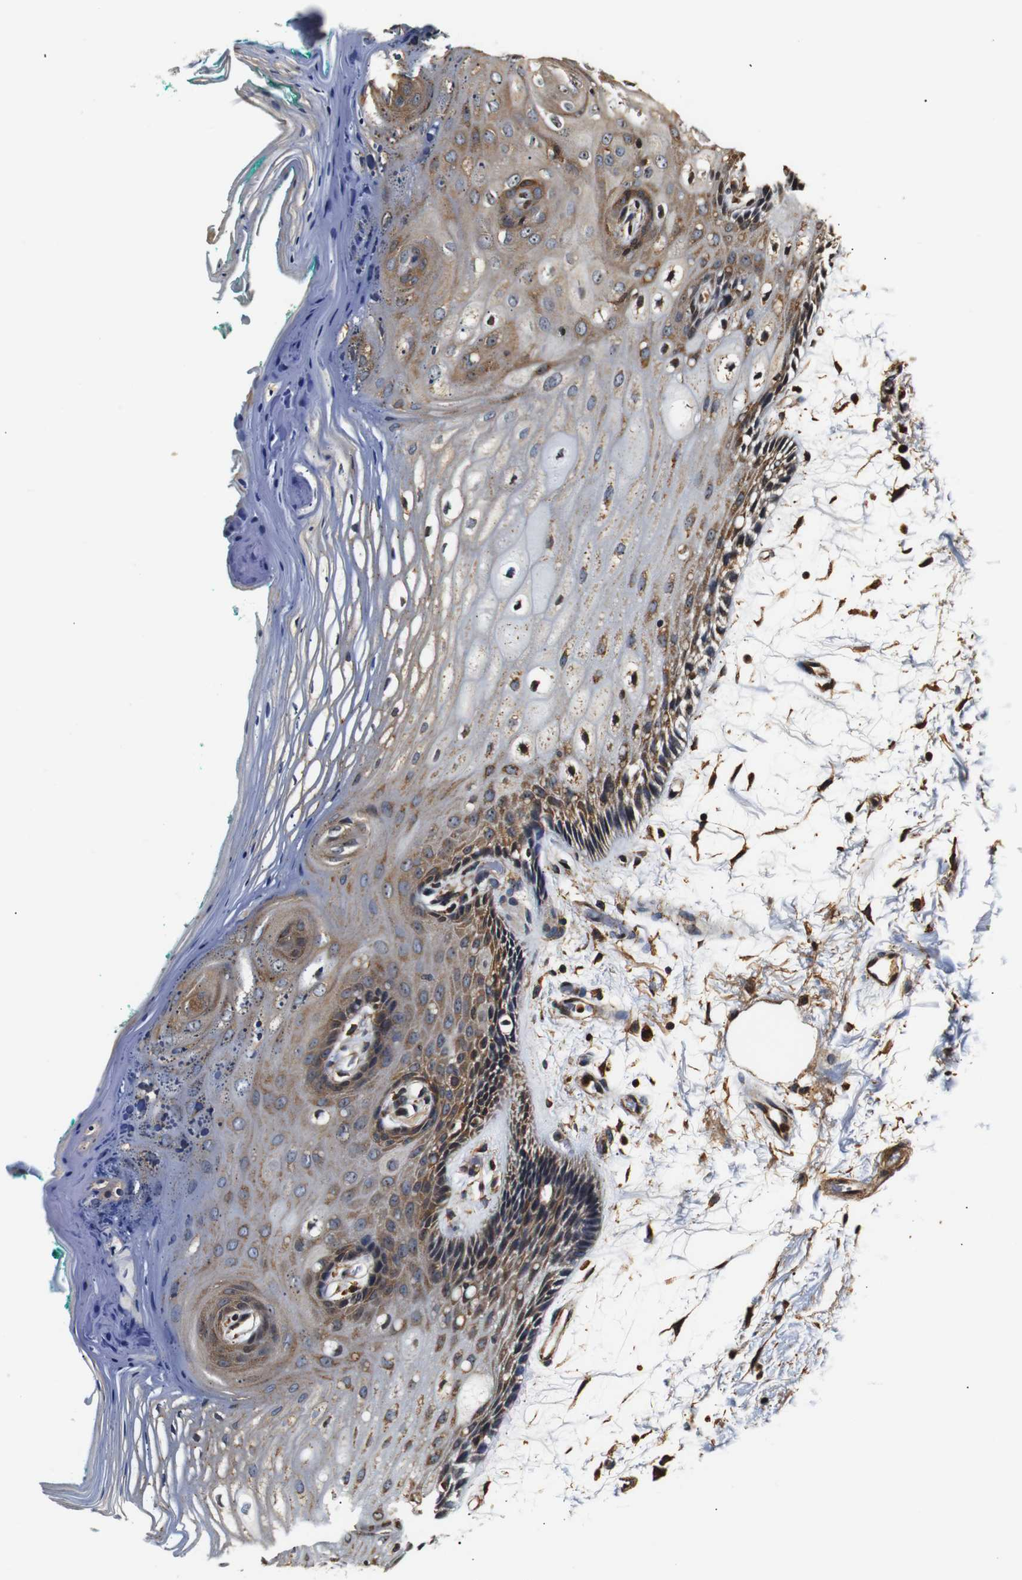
{"staining": {"intensity": "moderate", "quantity": "25%-75%", "location": "cytoplasmic/membranous"}, "tissue": "oral mucosa", "cell_type": "Squamous epithelial cells", "image_type": "normal", "snomed": [{"axis": "morphology", "description": "Normal tissue, NOS"}, {"axis": "topography", "description": "Skeletal muscle"}, {"axis": "topography", "description": "Oral tissue"}, {"axis": "topography", "description": "Peripheral nerve tissue"}], "caption": "This histopathology image reveals normal oral mucosa stained with immunohistochemistry (IHC) to label a protein in brown. The cytoplasmic/membranous of squamous epithelial cells show moderate positivity for the protein. Nuclei are counter-stained blue.", "gene": "HHIP", "patient": {"sex": "female", "age": 84}}